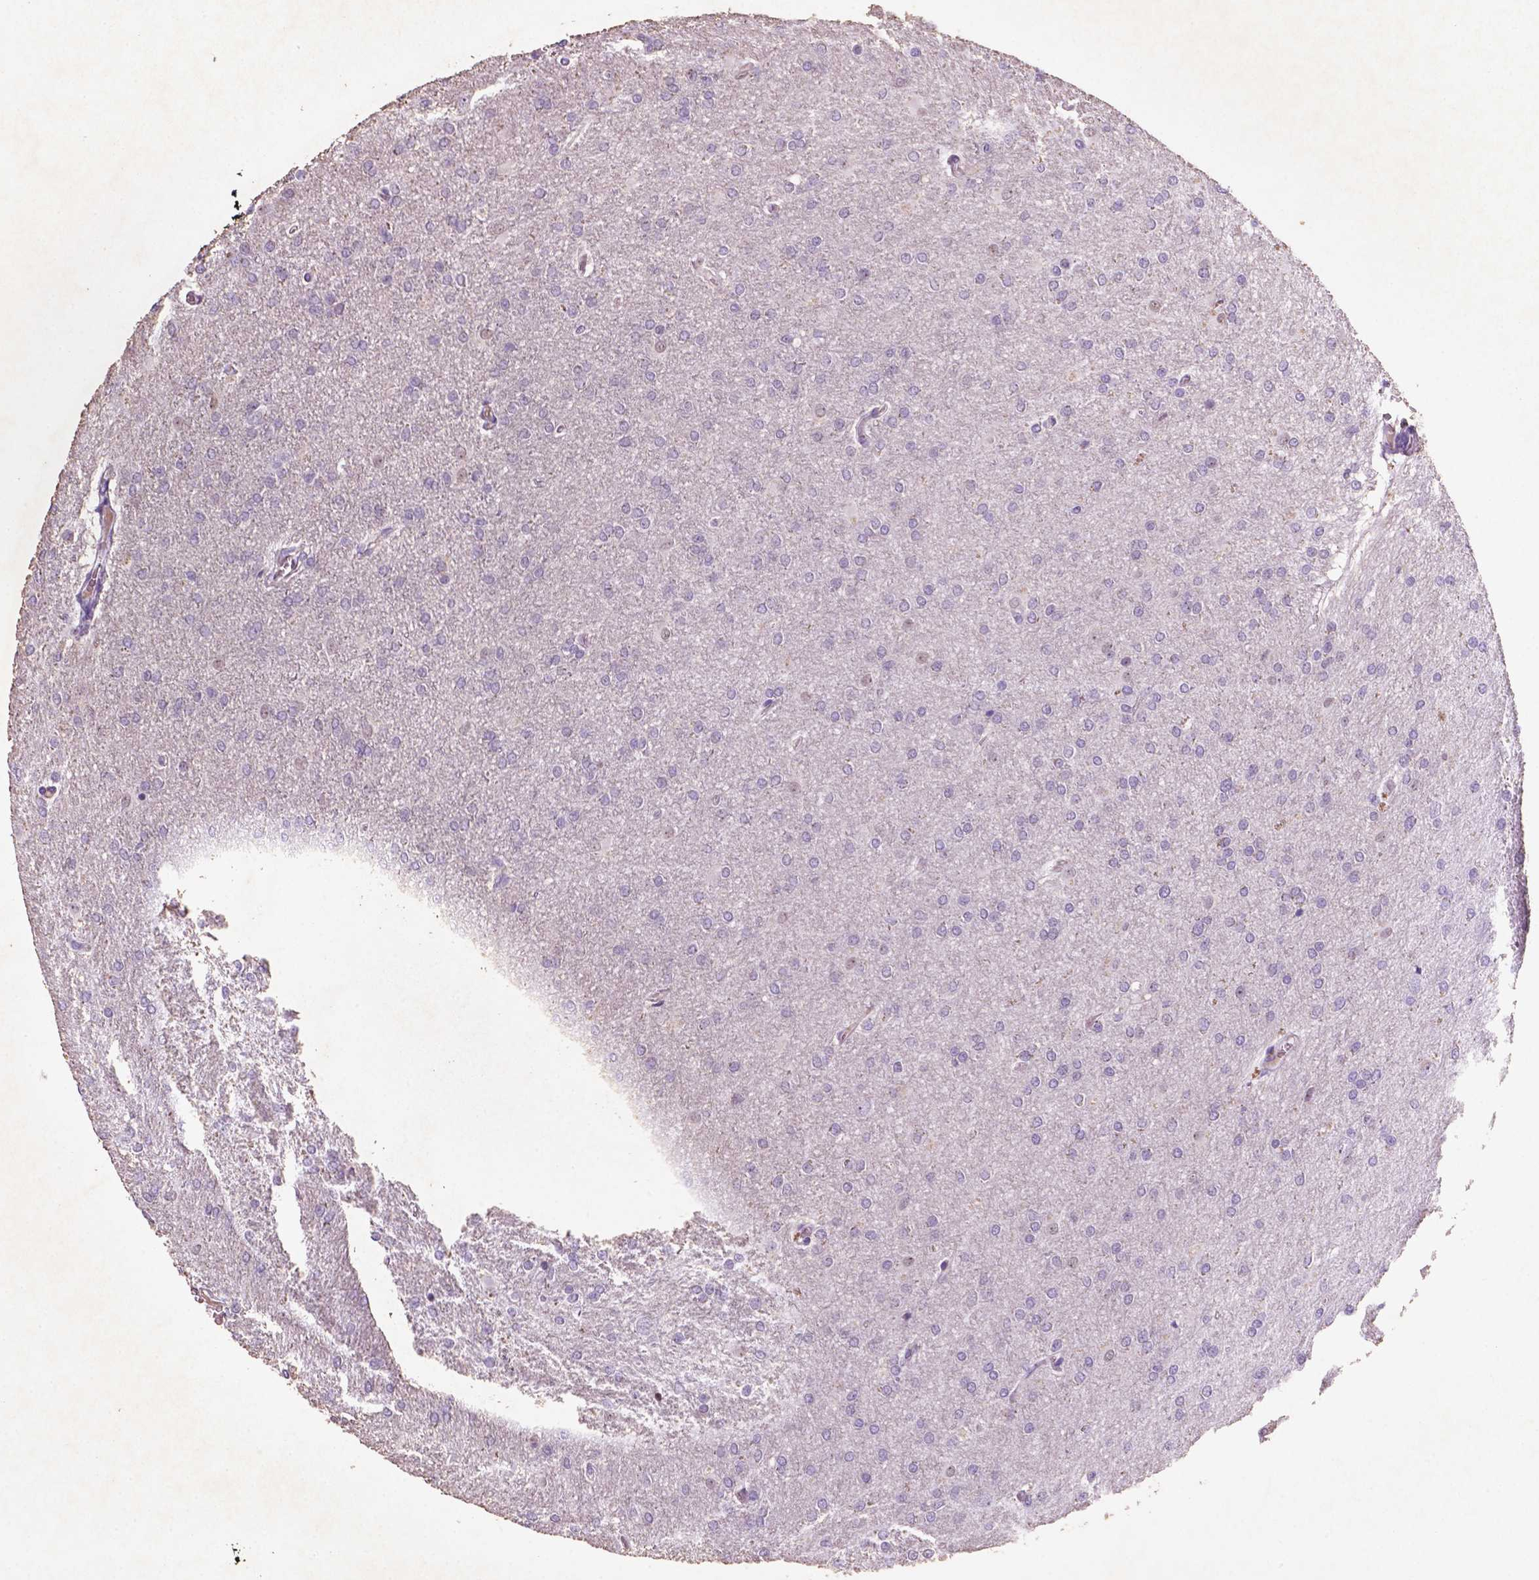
{"staining": {"intensity": "negative", "quantity": "none", "location": "none"}, "tissue": "glioma", "cell_type": "Tumor cells", "image_type": "cancer", "snomed": [{"axis": "morphology", "description": "Glioma, malignant, High grade"}, {"axis": "topography", "description": "Cerebral cortex"}], "caption": "IHC histopathology image of high-grade glioma (malignant) stained for a protein (brown), which demonstrates no expression in tumor cells.", "gene": "C18orf21", "patient": {"sex": "male", "age": 70}}